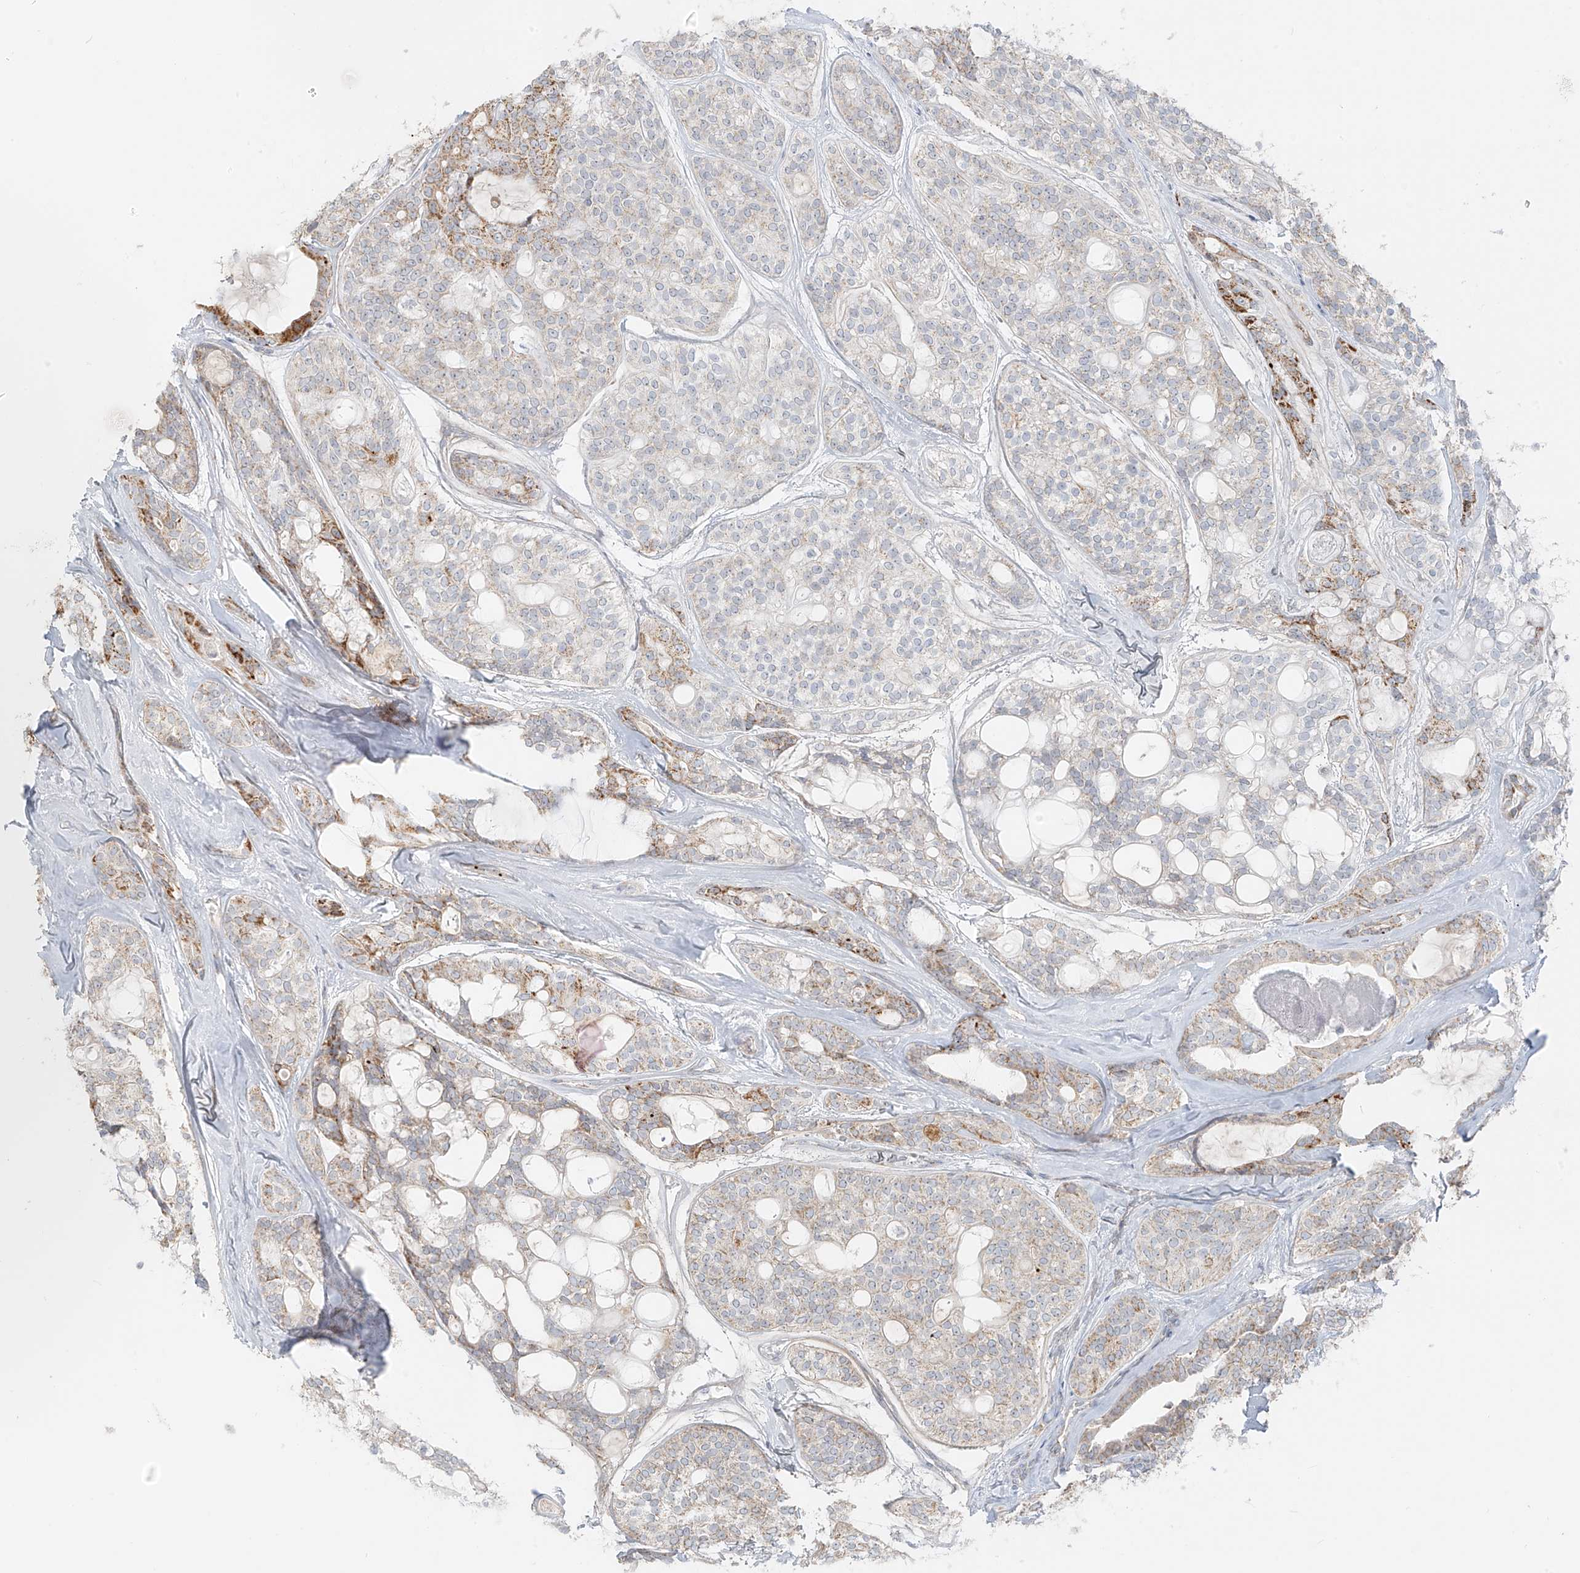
{"staining": {"intensity": "moderate", "quantity": "<25%", "location": "cytoplasmic/membranous"}, "tissue": "head and neck cancer", "cell_type": "Tumor cells", "image_type": "cancer", "snomed": [{"axis": "morphology", "description": "Adenocarcinoma, NOS"}, {"axis": "topography", "description": "Head-Neck"}], "caption": "Head and neck cancer stained with a protein marker demonstrates moderate staining in tumor cells.", "gene": "UST", "patient": {"sex": "male", "age": 66}}